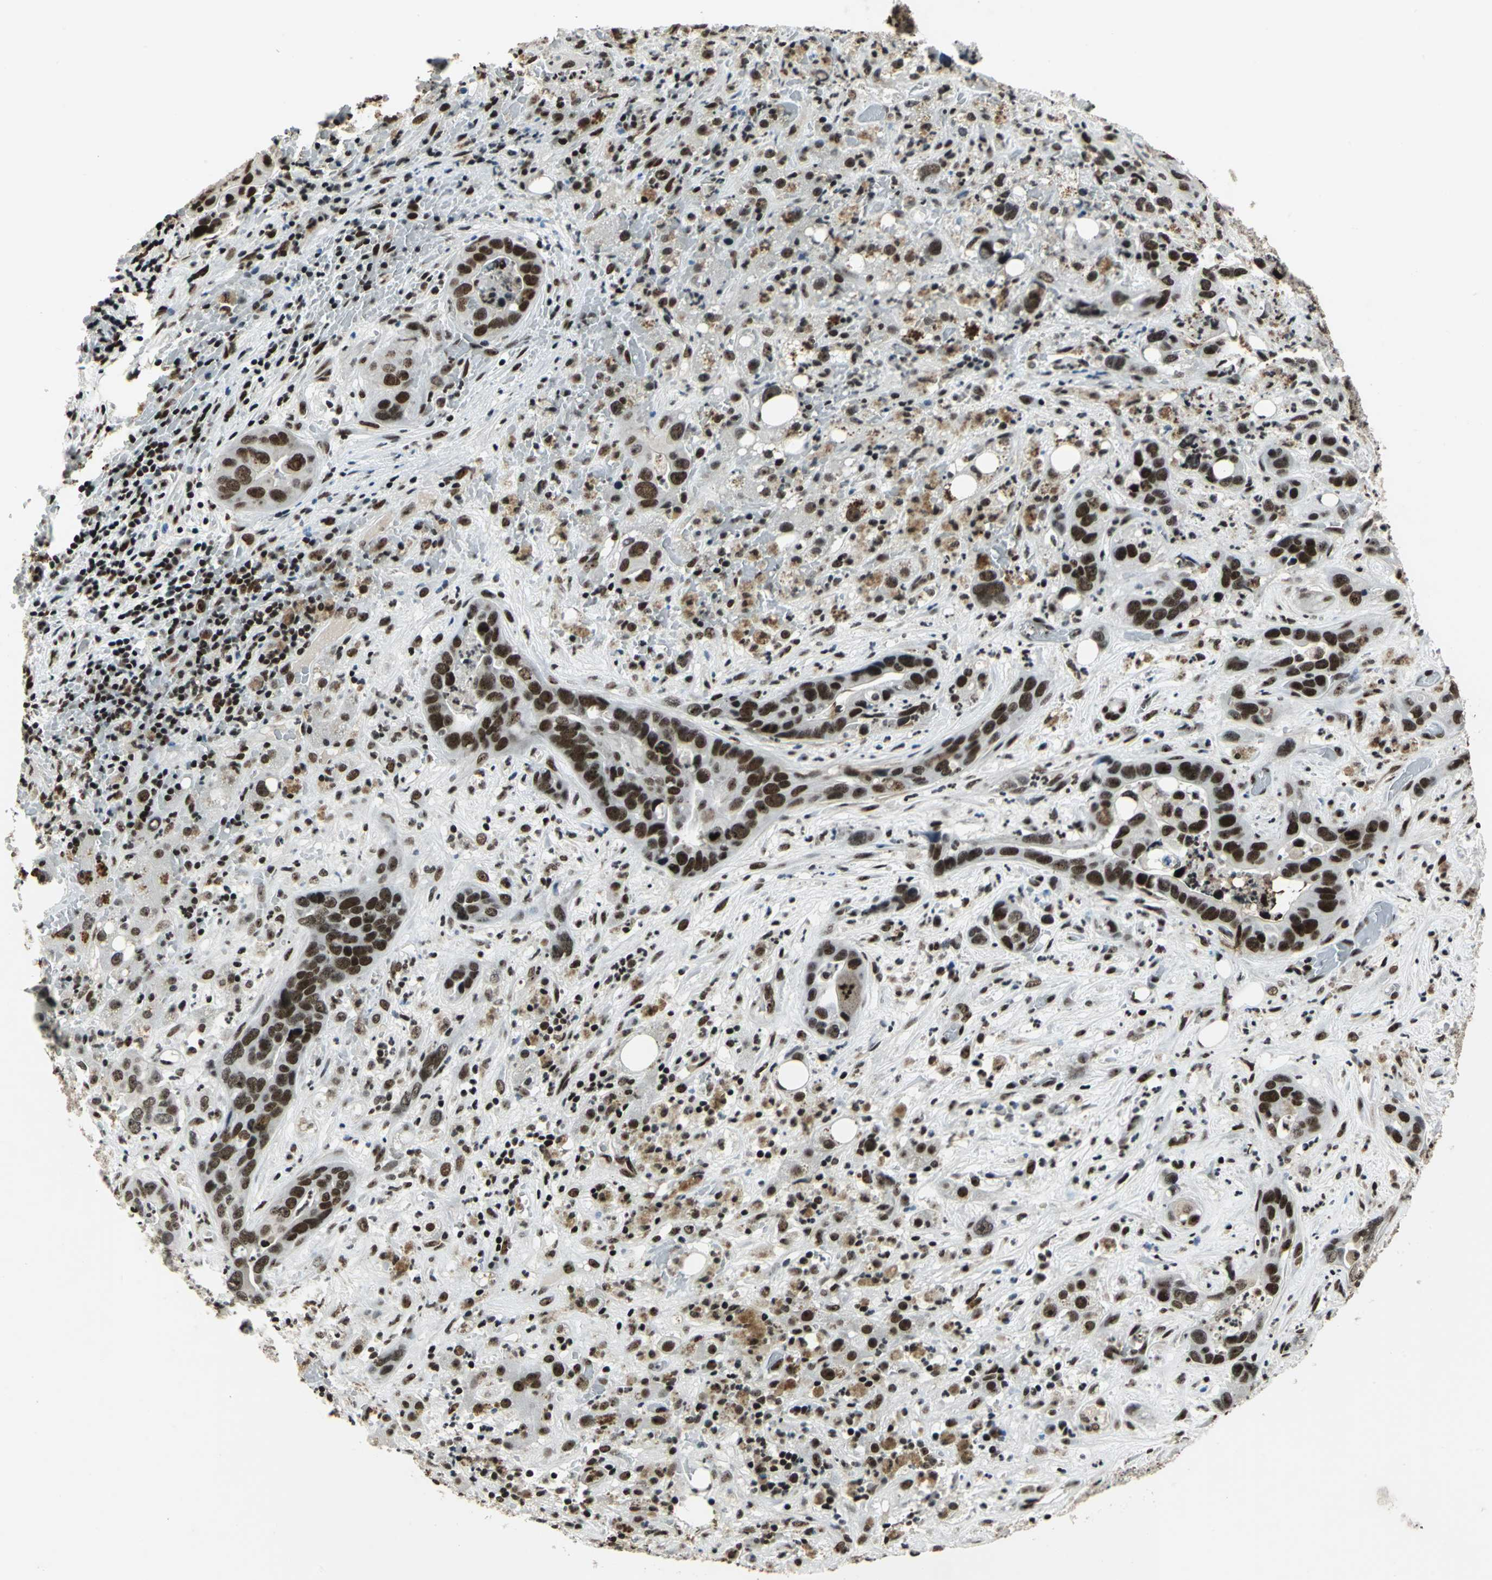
{"staining": {"intensity": "moderate", "quantity": ">75%", "location": "nuclear"}, "tissue": "liver cancer", "cell_type": "Tumor cells", "image_type": "cancer", "snomed": [{"axis": "morphology", "description": "Cholangiocarcinoma"}, {"axis": "topography", "description": "Liver"}], "caption": "Human liver cholangiocarcinoma stained with a brown dye shows moderate nuclear positive staining in about >75% of tumor cells.", "gene": "UBTF", "patient": {"sex": "female", "age": 65}}